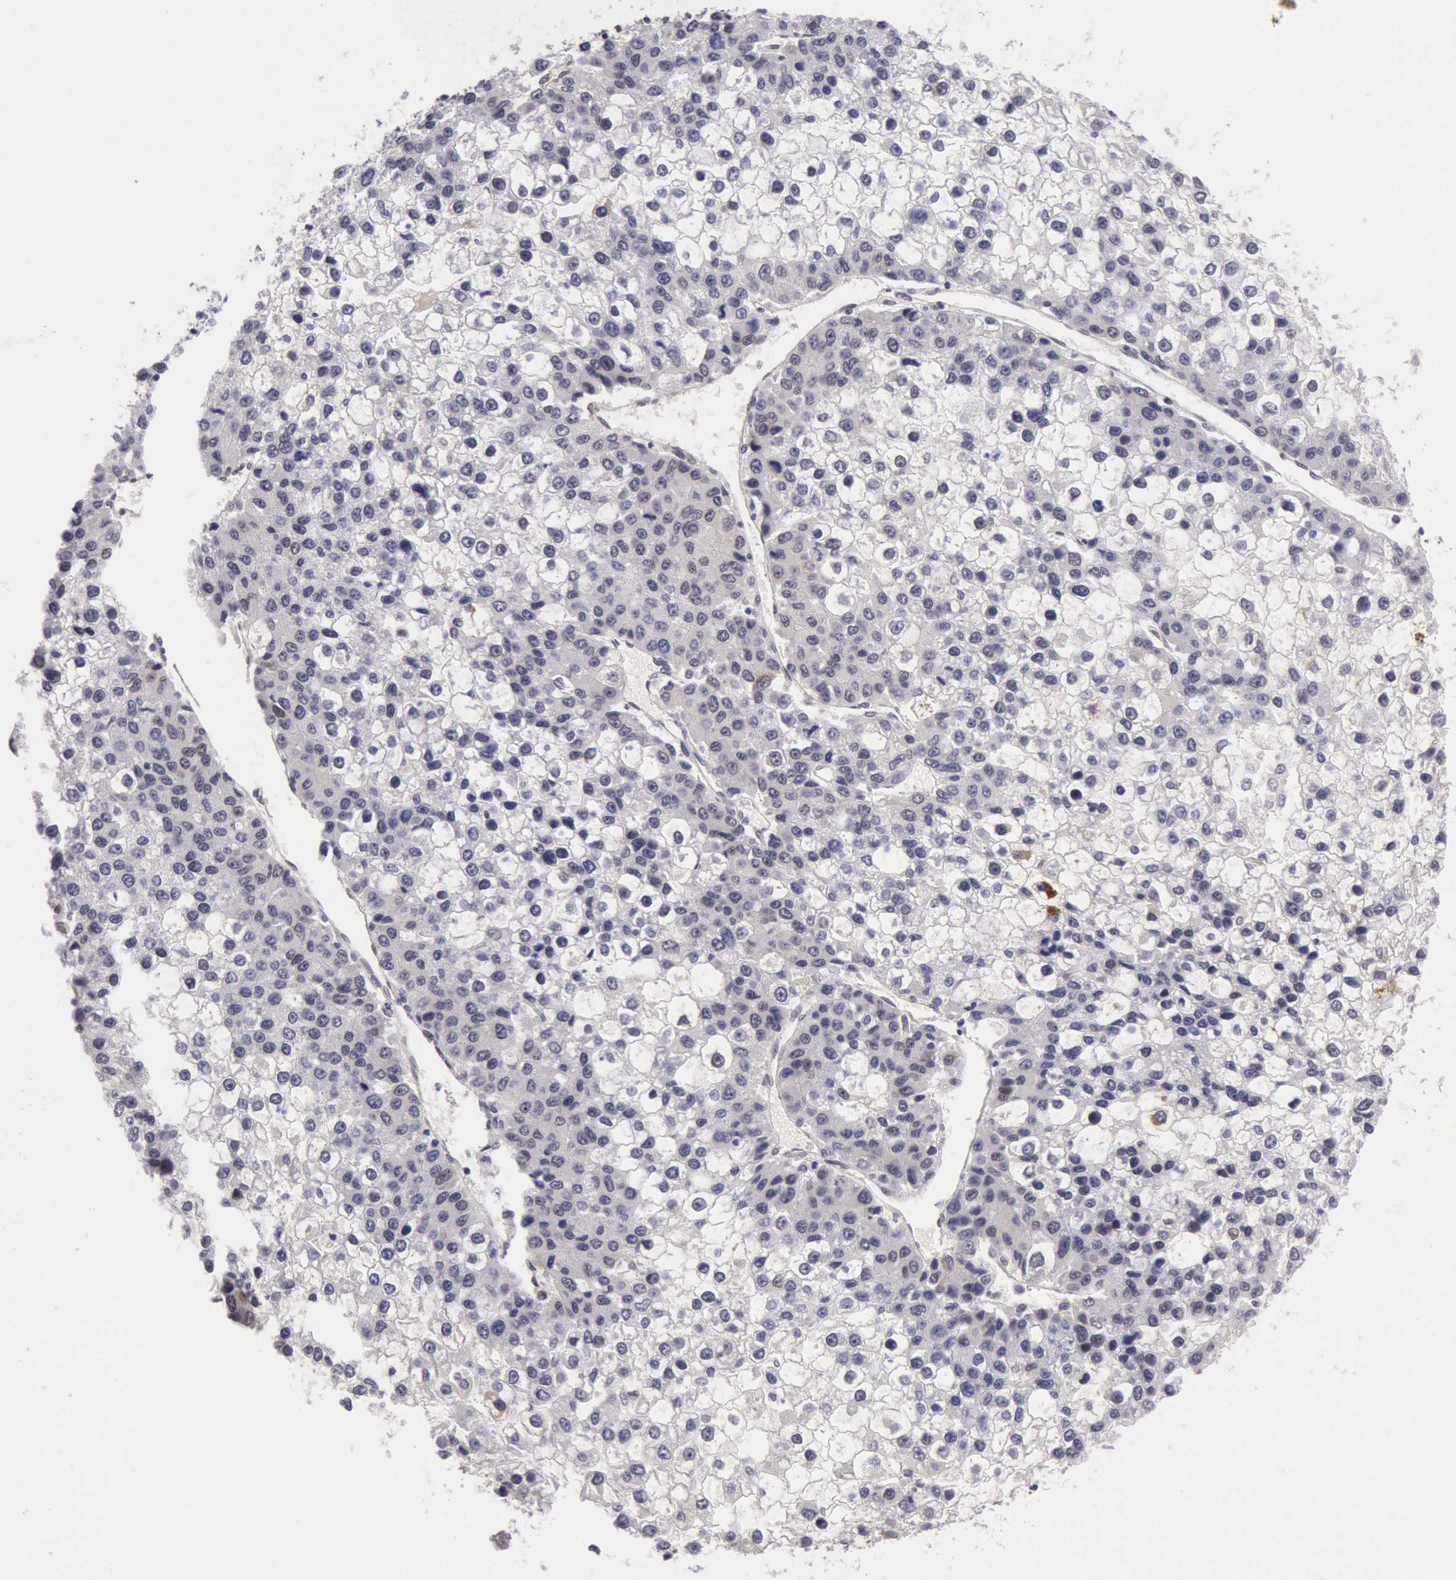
{"staining": {"intensity": "negative", "quantity": "none", "location": "none"}, "tissue": "liver cancer", "cell_type": "Tumor cells", "image_type": "cancer", "snomed": [{"axis": "morphology", "description": "Carcinoma, Hepatocellular, NOS"}, {"axis": "topography", "description": "Liver"}], "caption": "The IHC image has no significant expression in tumor cells of liver cancer tissue.", "gene": "CDKN2B", "patient": {"sex": "female", "age": 66}}